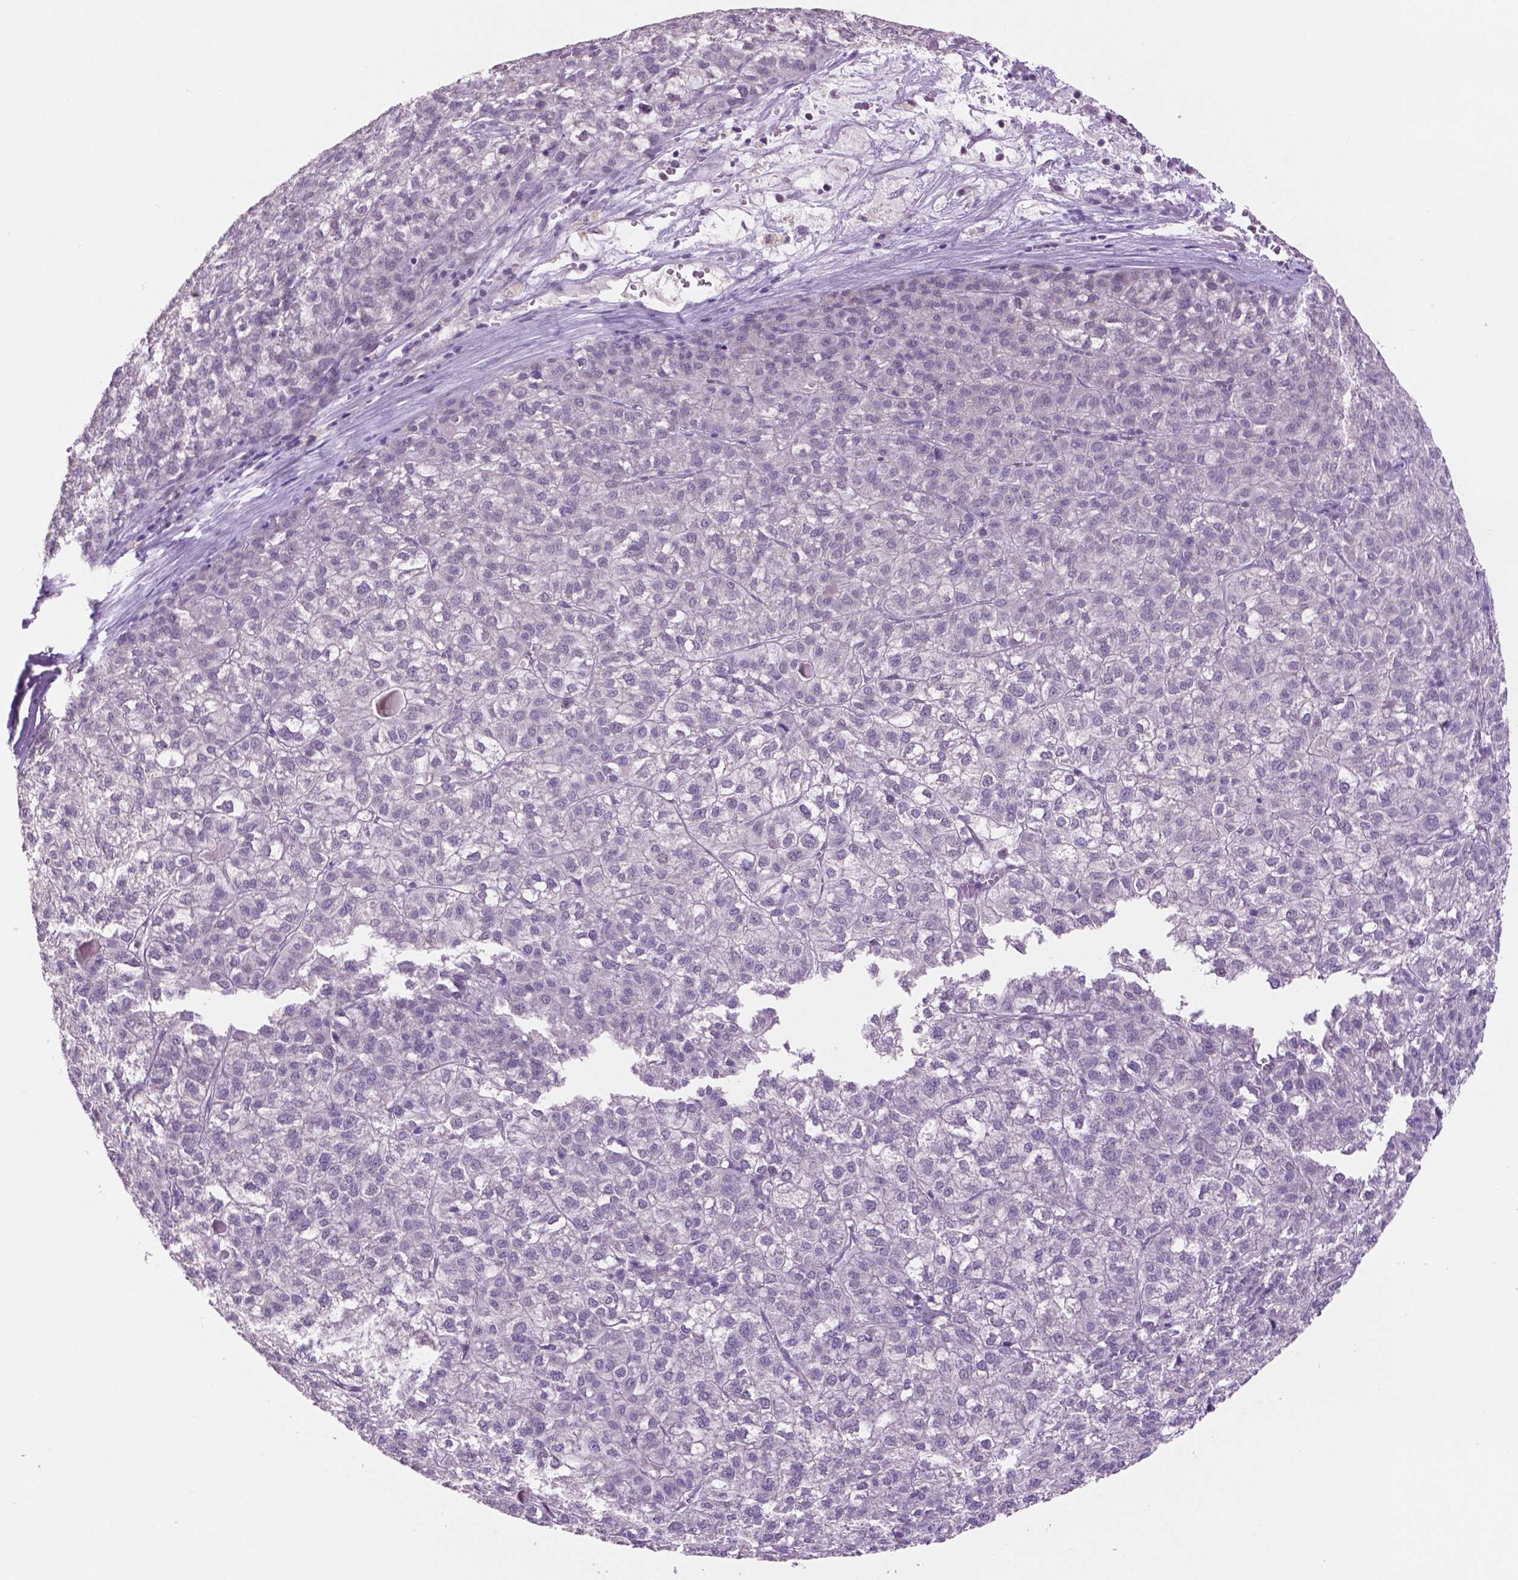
{"staining": {"intensity": "negative", "quantity": "none", "location": "none"}, "tissue": "liver cancer", "cell_type": "Tumor cells", "image_type": "cancer", "snomed": [{"axis": "morphology", "description": "Carcinoma, Hepatocellular, NOS"}, {"axis": "topography", "description": "Liver"}], "caption": "High power microscopy histopathology image of an immunohistochemistry photomicrograph of liver hepatocellular carcinoma, revealing no significant expression in tumor cells.", "gene": "NCOR1", "patient": {"sex": "female", "age": 43}}